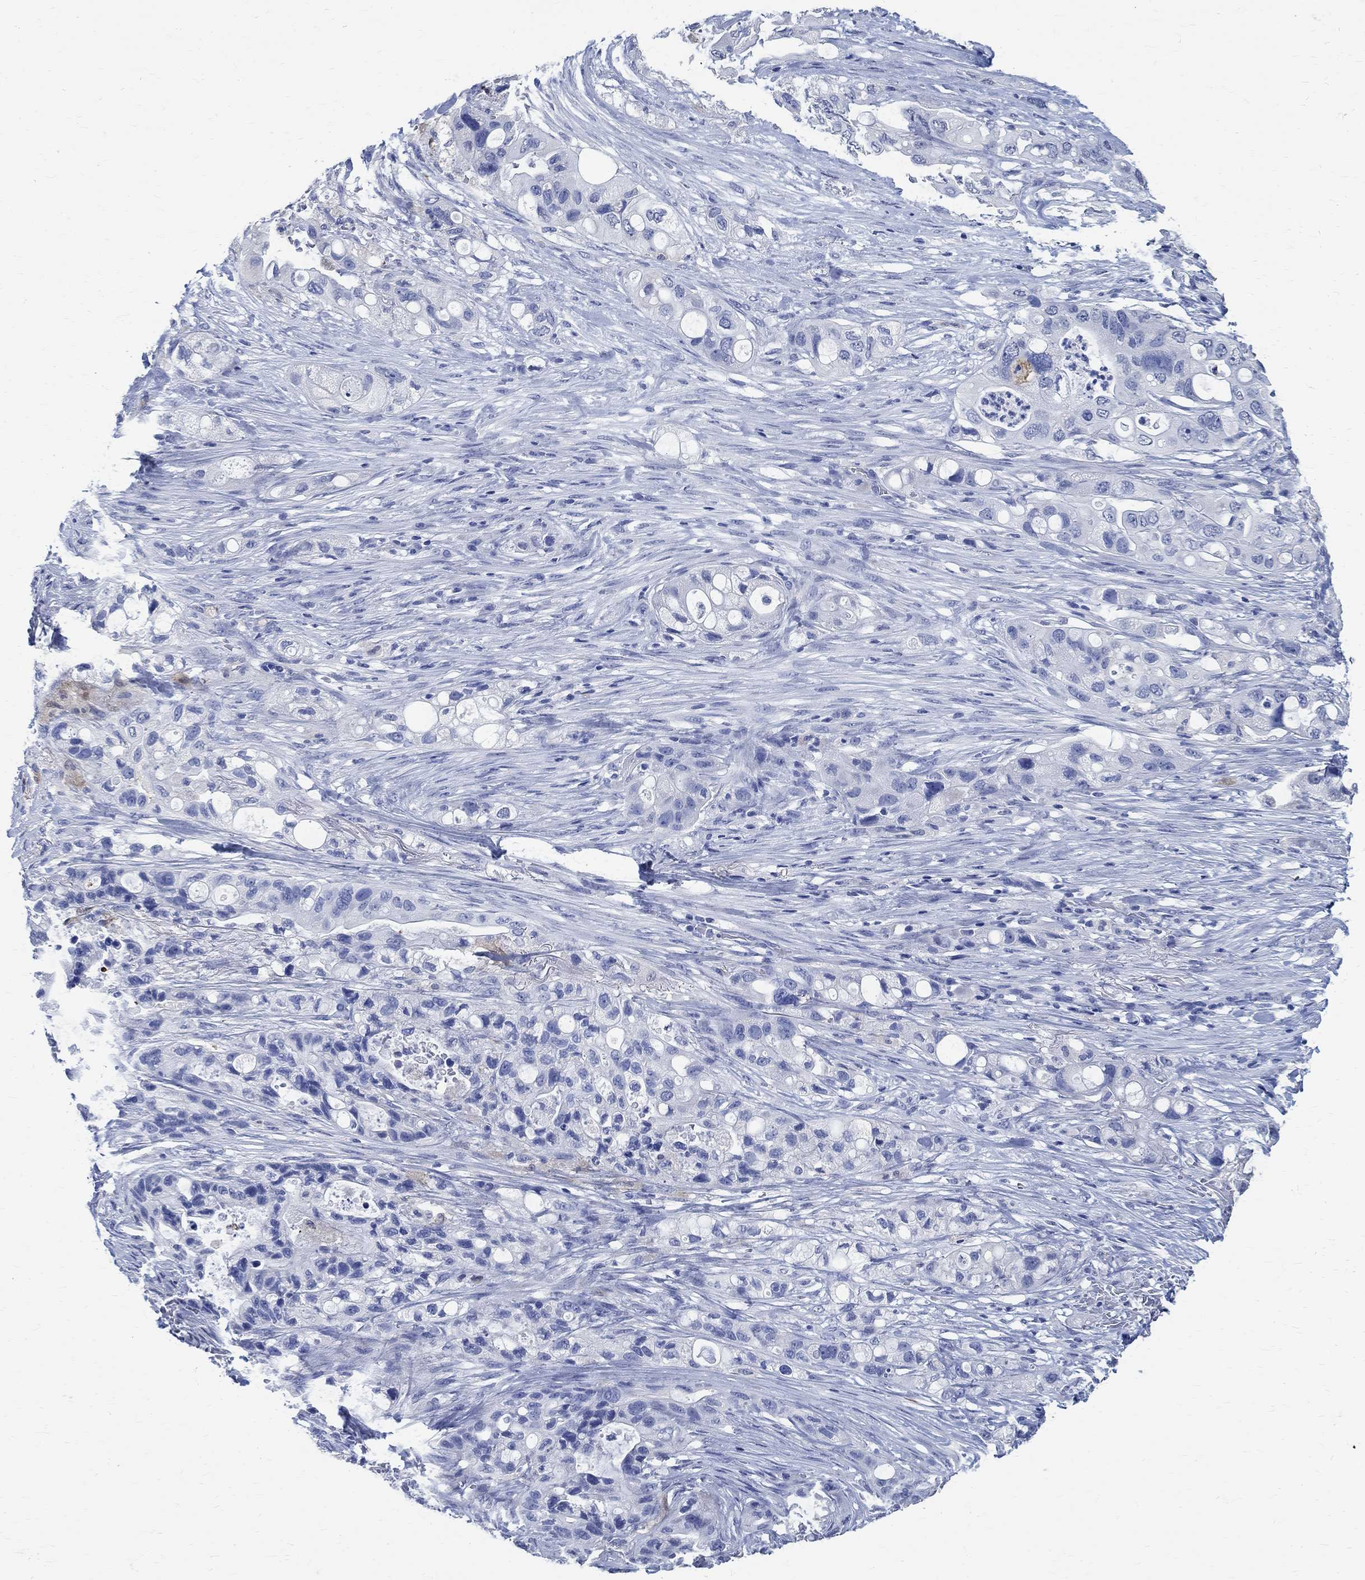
{"staining": {"intensity": "negative", "quantity": "none", "location": "none"}, "tissue": "pancreatic cancer", "cell_type": "Tumor cells", "image_type": "cancer", "snomed": [{"axis": "morphology", "description": "Adenocarcinoma, NOS"}, {"axis": "topography", "description": "Pancreas"}], "caption": "Pancreatic cancer was stained to show a protein in brown. There is no significant expression in tumor cells.", "gene": "TMEM221", "patient": {"sex": "female", "age": 72}}